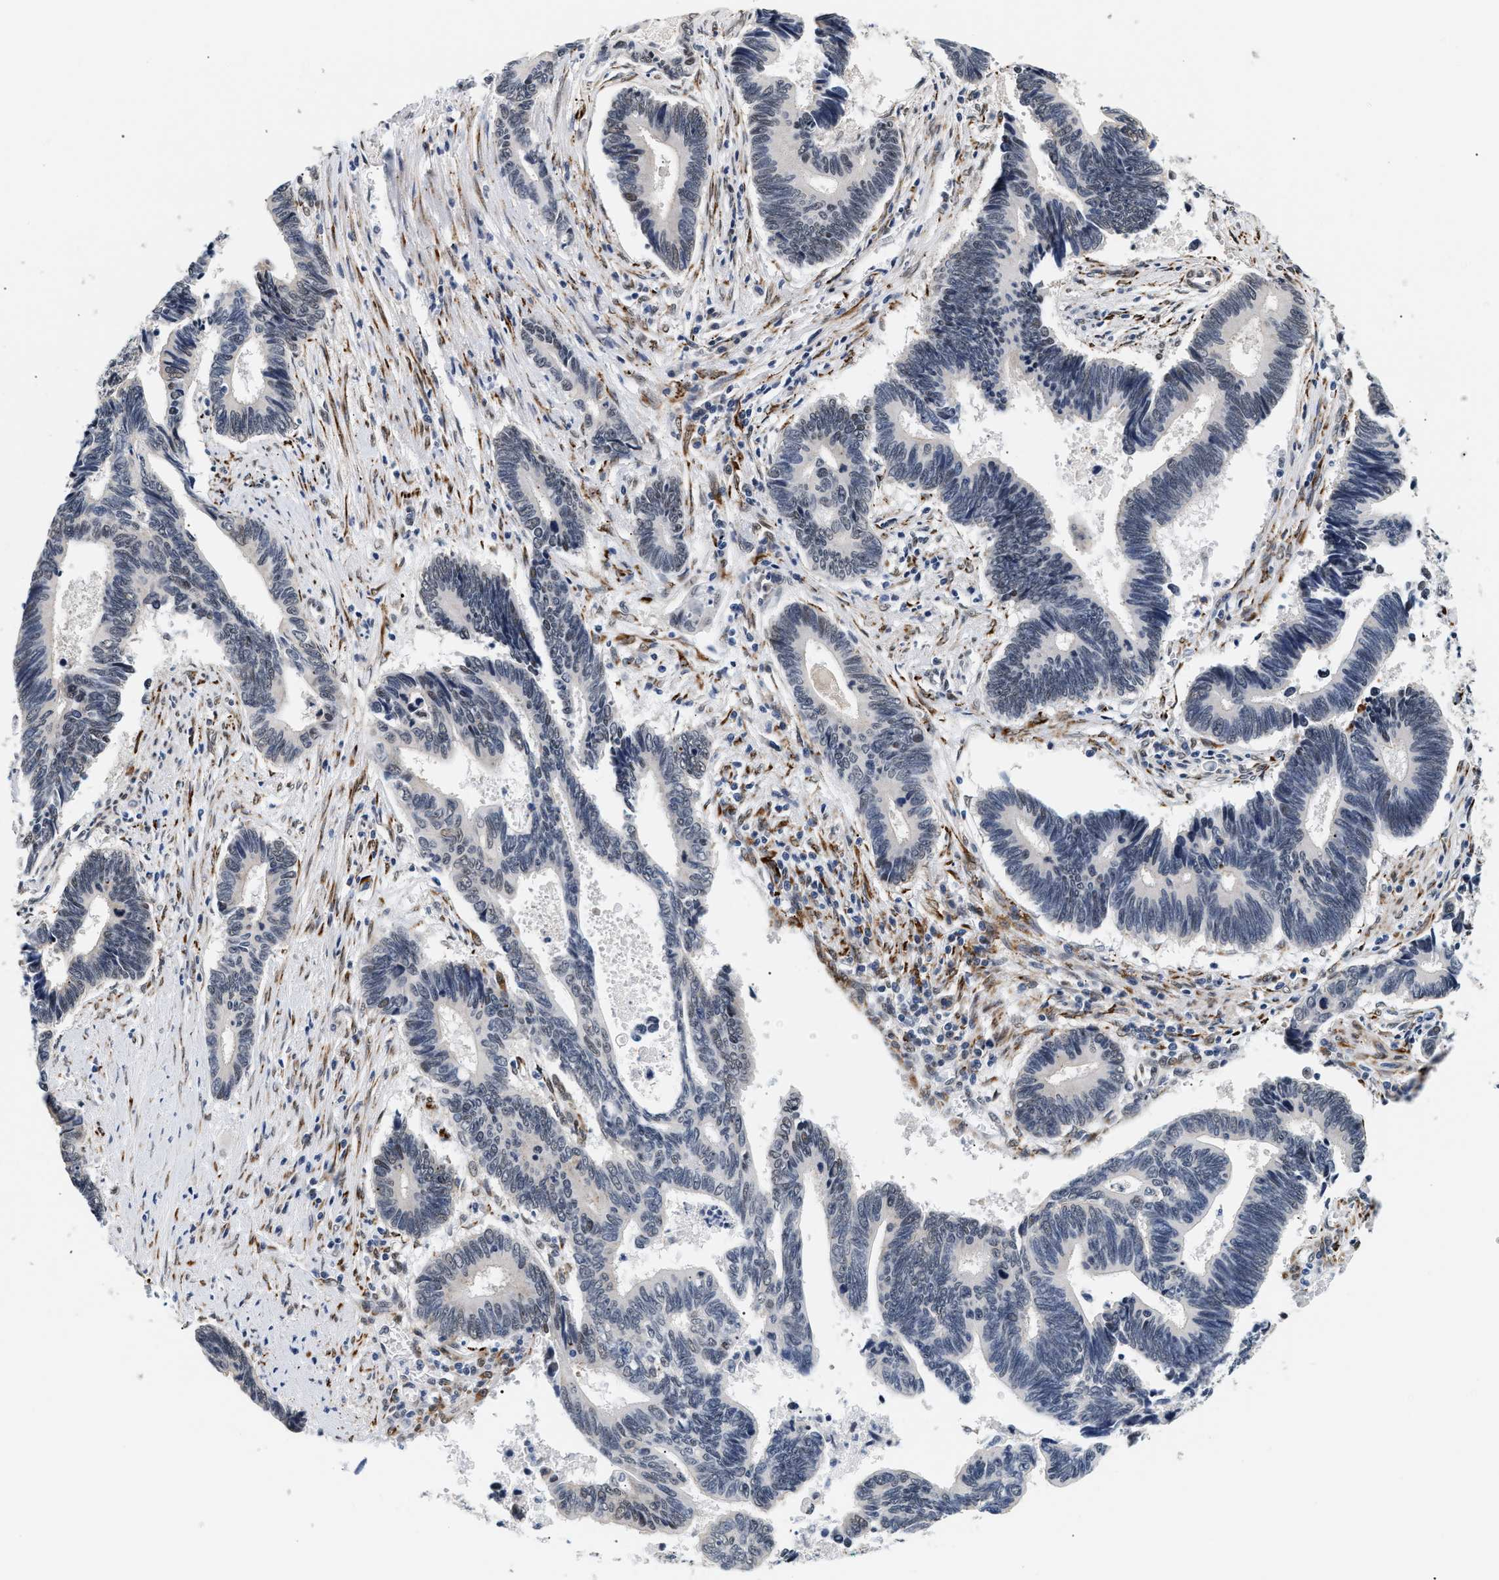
{"staining": {"intensity": "weak", "quantity": "<25%", "location": "cytoplasmic/membranous,nuclear"}, "tissue": "pancreatic cancer", "cell_type": "Tumor cells", "image_type": "cancer", "snomed": [{"axis": "morphology", "description": "Adenocarcinoma, NOS"}, {"axis": "topography", "description": "Pancreas"}], "caption": "This micrograph is of pancreatic adenocarcinoma stained with immunohistochemistry (IHC) to label a protein in brown with the nuclei are counter-stained blue. There is no expression in tumor cells.", "gene": "THOC1", "patient": {"sex": "female", "age": 70}}